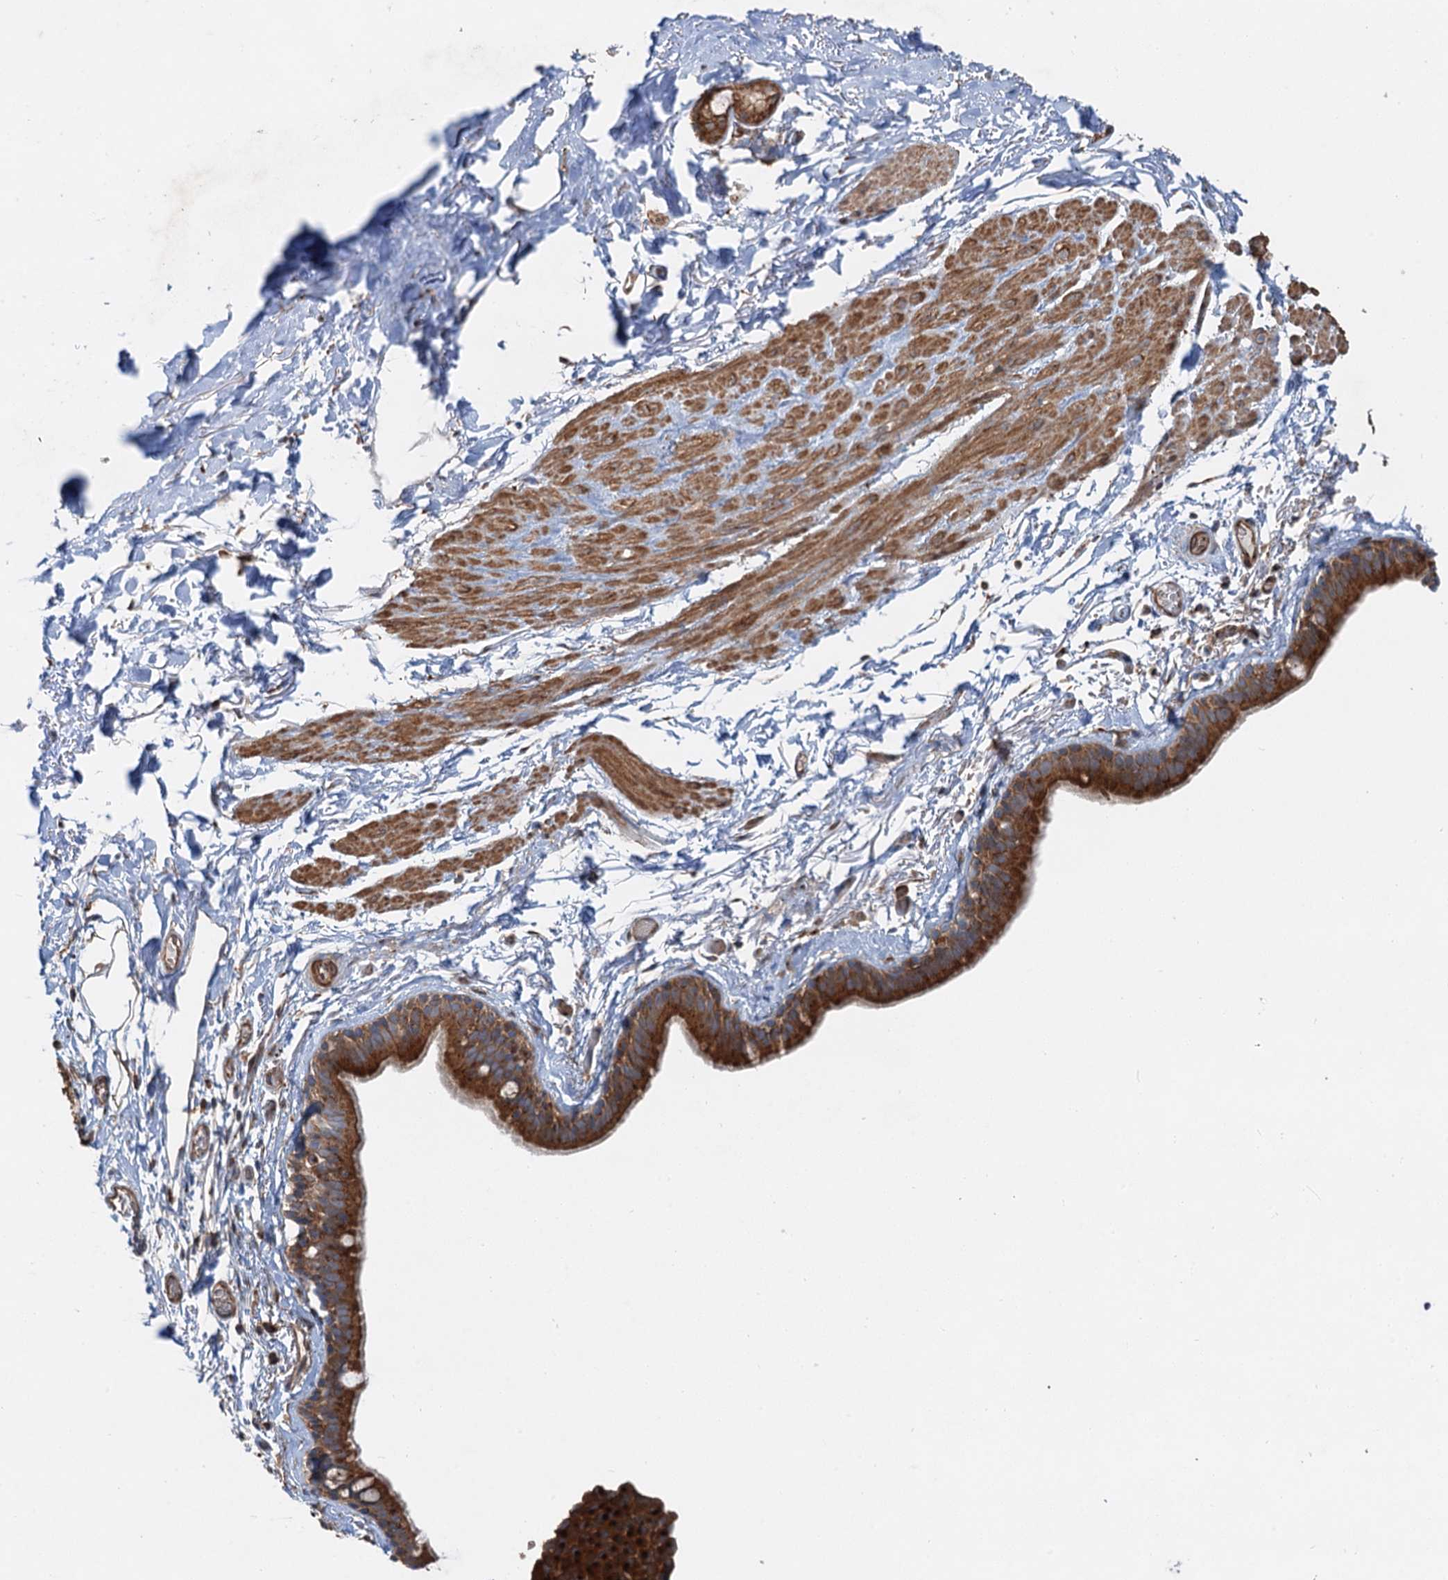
{"staining": {"intensity": "strong", "quantity": ">75%", "location": "cytoplasmic/membranous"}, "tissue": "bronchus", "cell_type": "Respiratory epithelial cells", "image_type": "normal", "snomed": [{"axis": "morphology", "description": "Normal tissue, NOS"}, {"axis": "topography", "description": "Cartilage tissue"}], "caption": "DAB (3,3'-diaminobenzidine) immunohistochemical staining of benign human bronchus exhibits strong cytoplasmic/membranous protein staining in approximately >75% of respiratory epithelial cells.", "gene": "ANKRD26", "patient": {"sex": "male", "age": 63}}